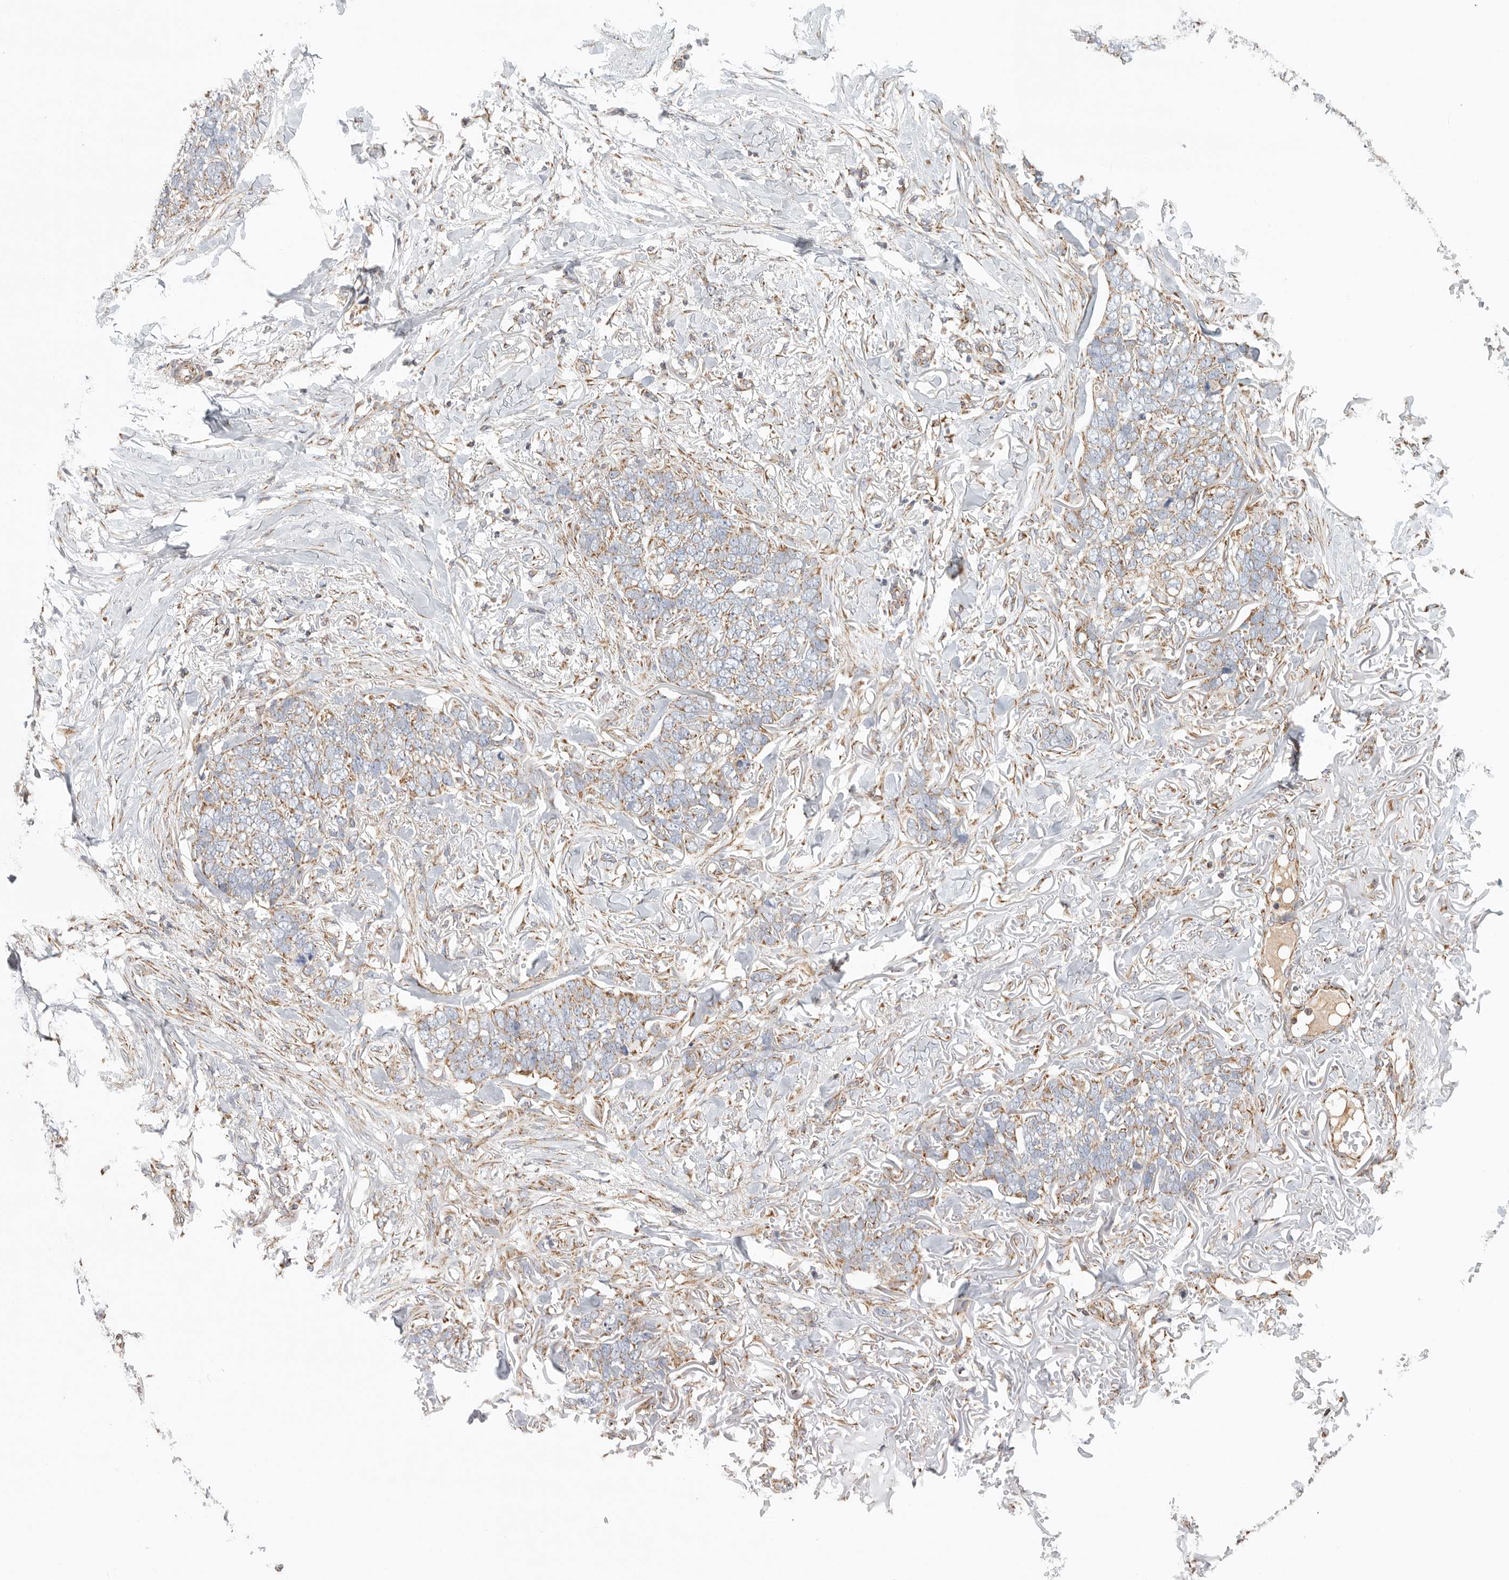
{"staining": {"intensity": "moderate", "quantity": "25%-75%", "location": "cytoplasmic/membranous"}, "tissue": "skin cancer", "cell_type": "Tumor cells", "image_type": "cancer", "snomed": [{"axis": "morphology", "description": "Normal tissue, NOS"}, {"axis": "morphology", "description": "Basal cell carcinoma"}, {"axis": "topography", "description": "Skin"}], "caption": "High-power microscopy captured an immunohistochemistry (IHC) photomicrograph of skin cancer, revealing moderate cytoplasmic/membranous staining in about 25%-75% of tumor cells.", "gene": "FKBP8", "patient": {"sex": "male", "age": 77}}